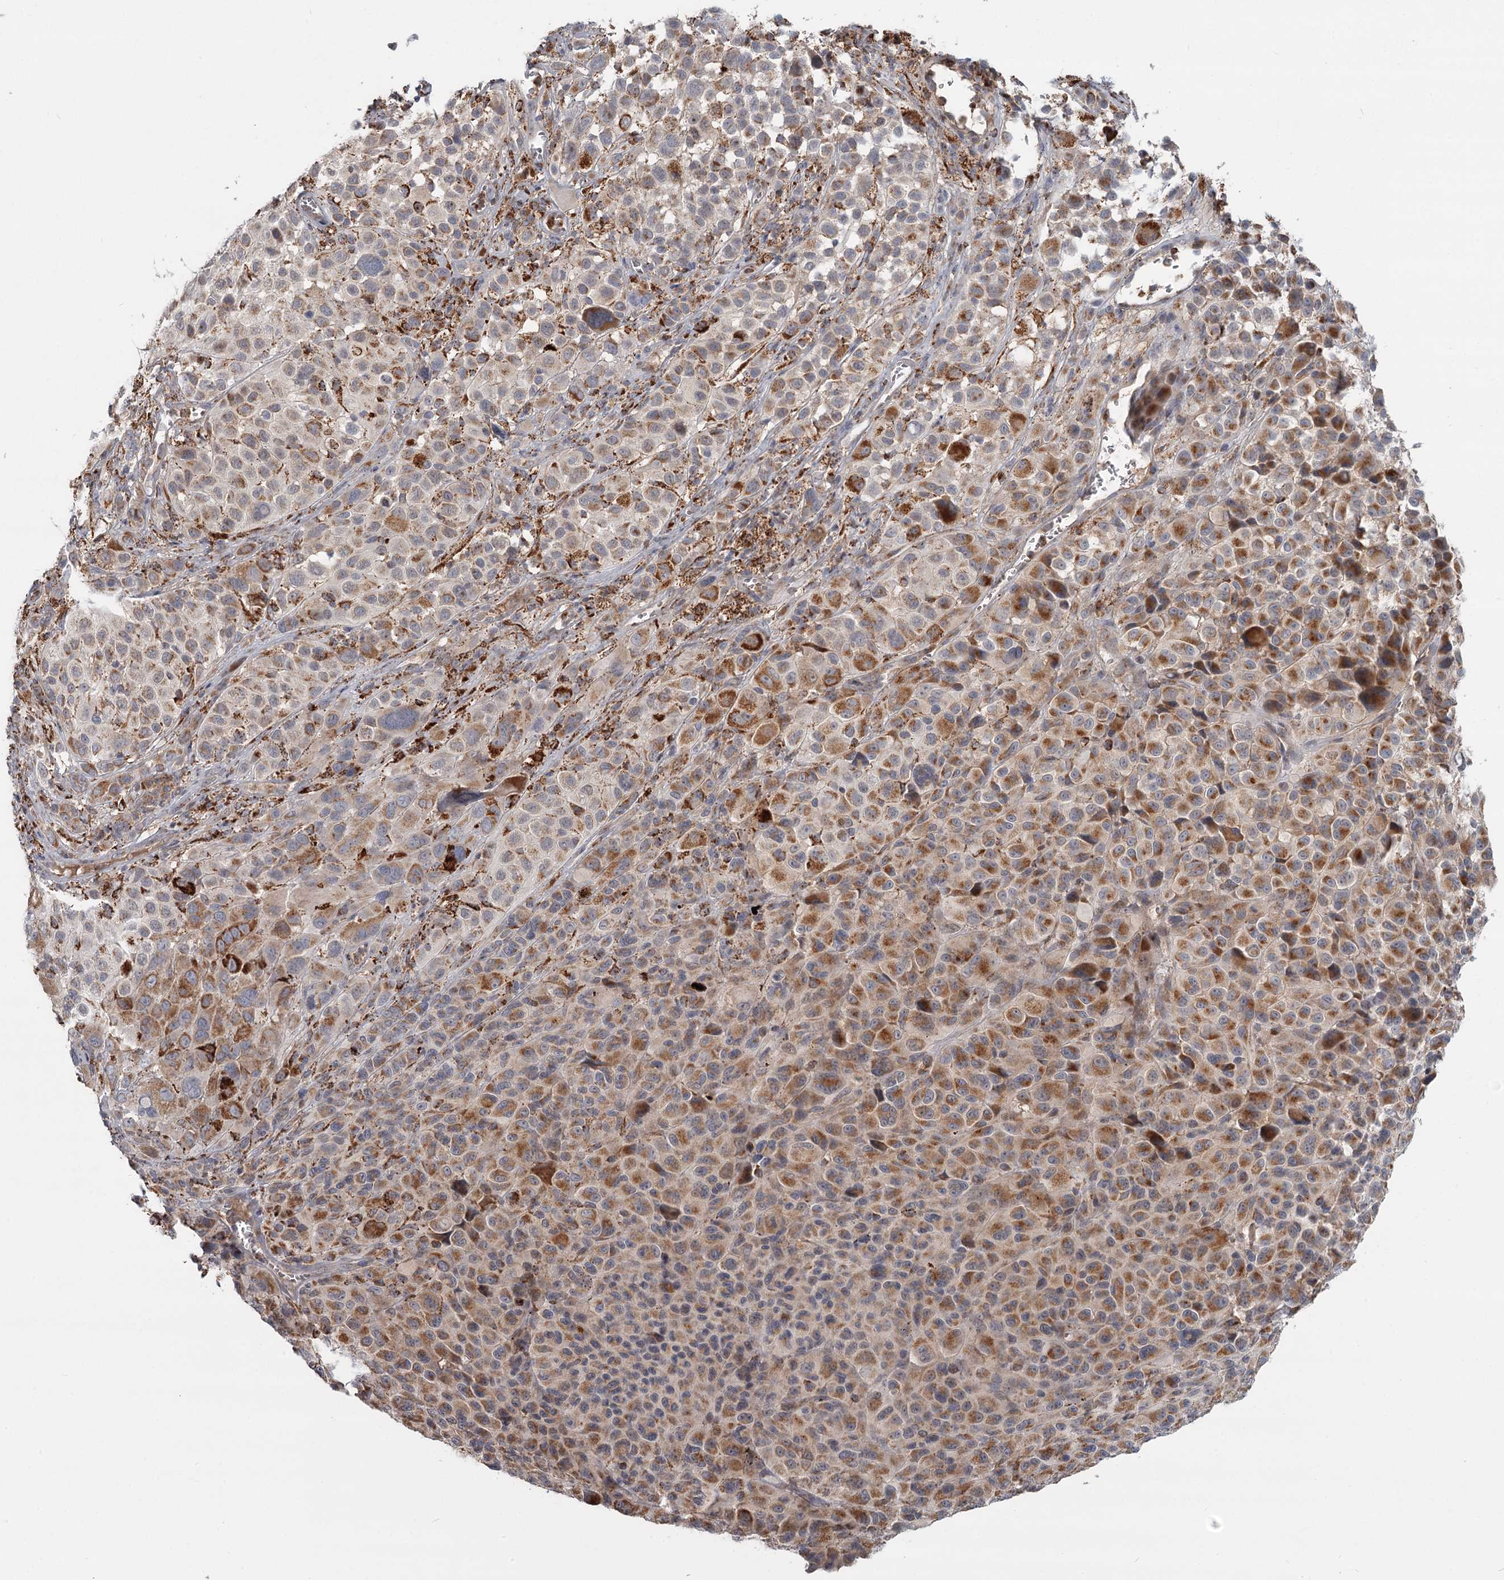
{"staining": {"intensity": "moderate", "quantity": ">75%", "location": "cytoplasmic/membranous"}, "tissue": "melanoma", "cell_type": "Tumor cells", "image_type": "cancer", "snomed": [{"axis": "morphology", "description": "Malignant melanoma, NOS"}, {"axis": "topography", "description": "Skin of trunk"}], "caption": "Immunohistochemistry (DAB (3,3'-diaminobenzidine)) staining of malignant melanoma shows moderate cytoplasmic/membranous protein expression in about >75% of tumor cells. (Brightfield microscopy of DAB IHC at high magnification).", "gene": "CDC123", "patient": {"sex": "male", "age": 71}}